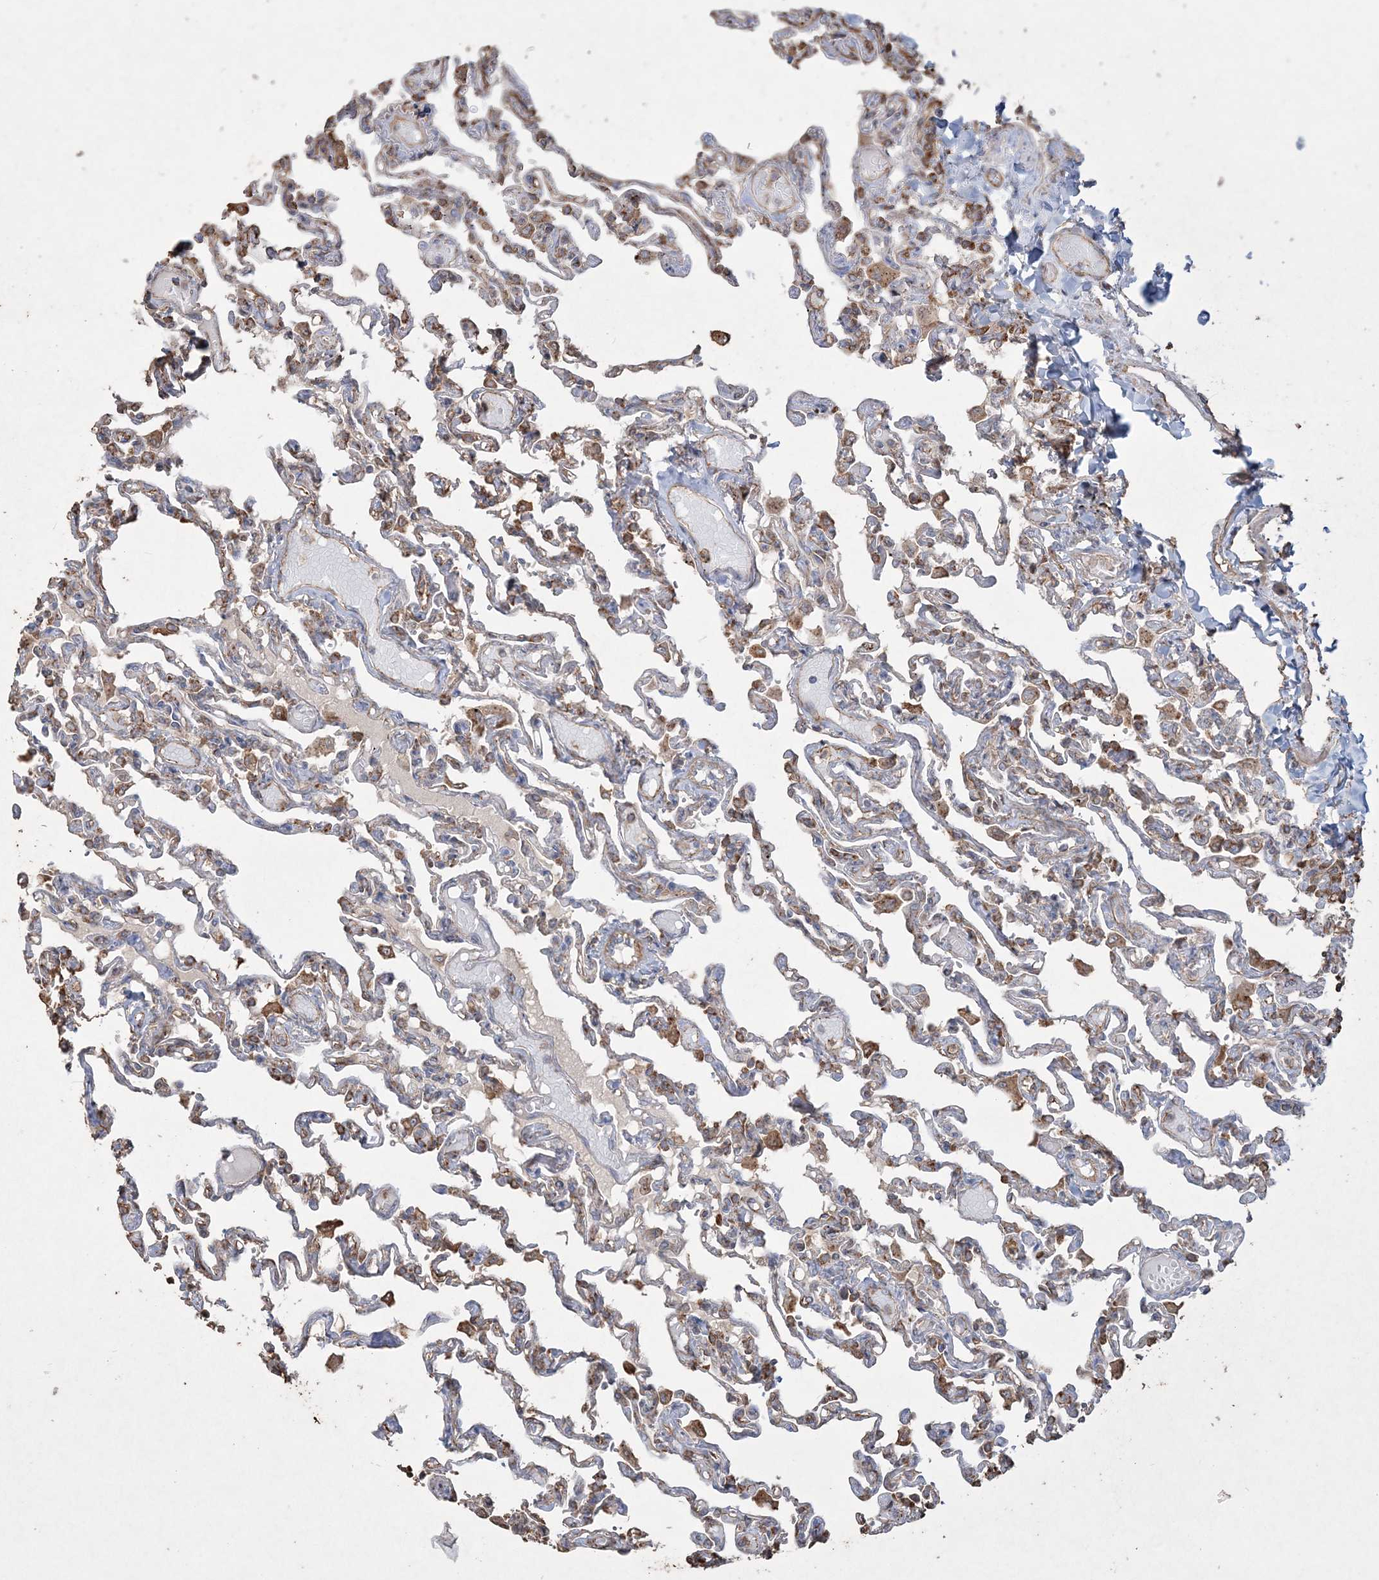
{"staining": {"intensity": "moderate", "quantity": "25%-75%", "location": "cytoplasmic/membranous"}, "tissue": "lung", "cell_type": "Alveolar cells", "image_type": "normal", "snomed": [{"axis": "morphology", "description": "Normal tissue, NOS"}, {"axis": "topography", "description": "Lung"}], "caption": "Immunohistochemistry (IHC) of unremarkable lung exhibits medium levels of moderate cytoplasmic/membranous expression in approximately 25%-75% of alveolar cells. The protein is shown in brown color, while the nuclei are stained blue.", "gene": "TTC7A", "patient": {"sex": "male", "age": 21}}